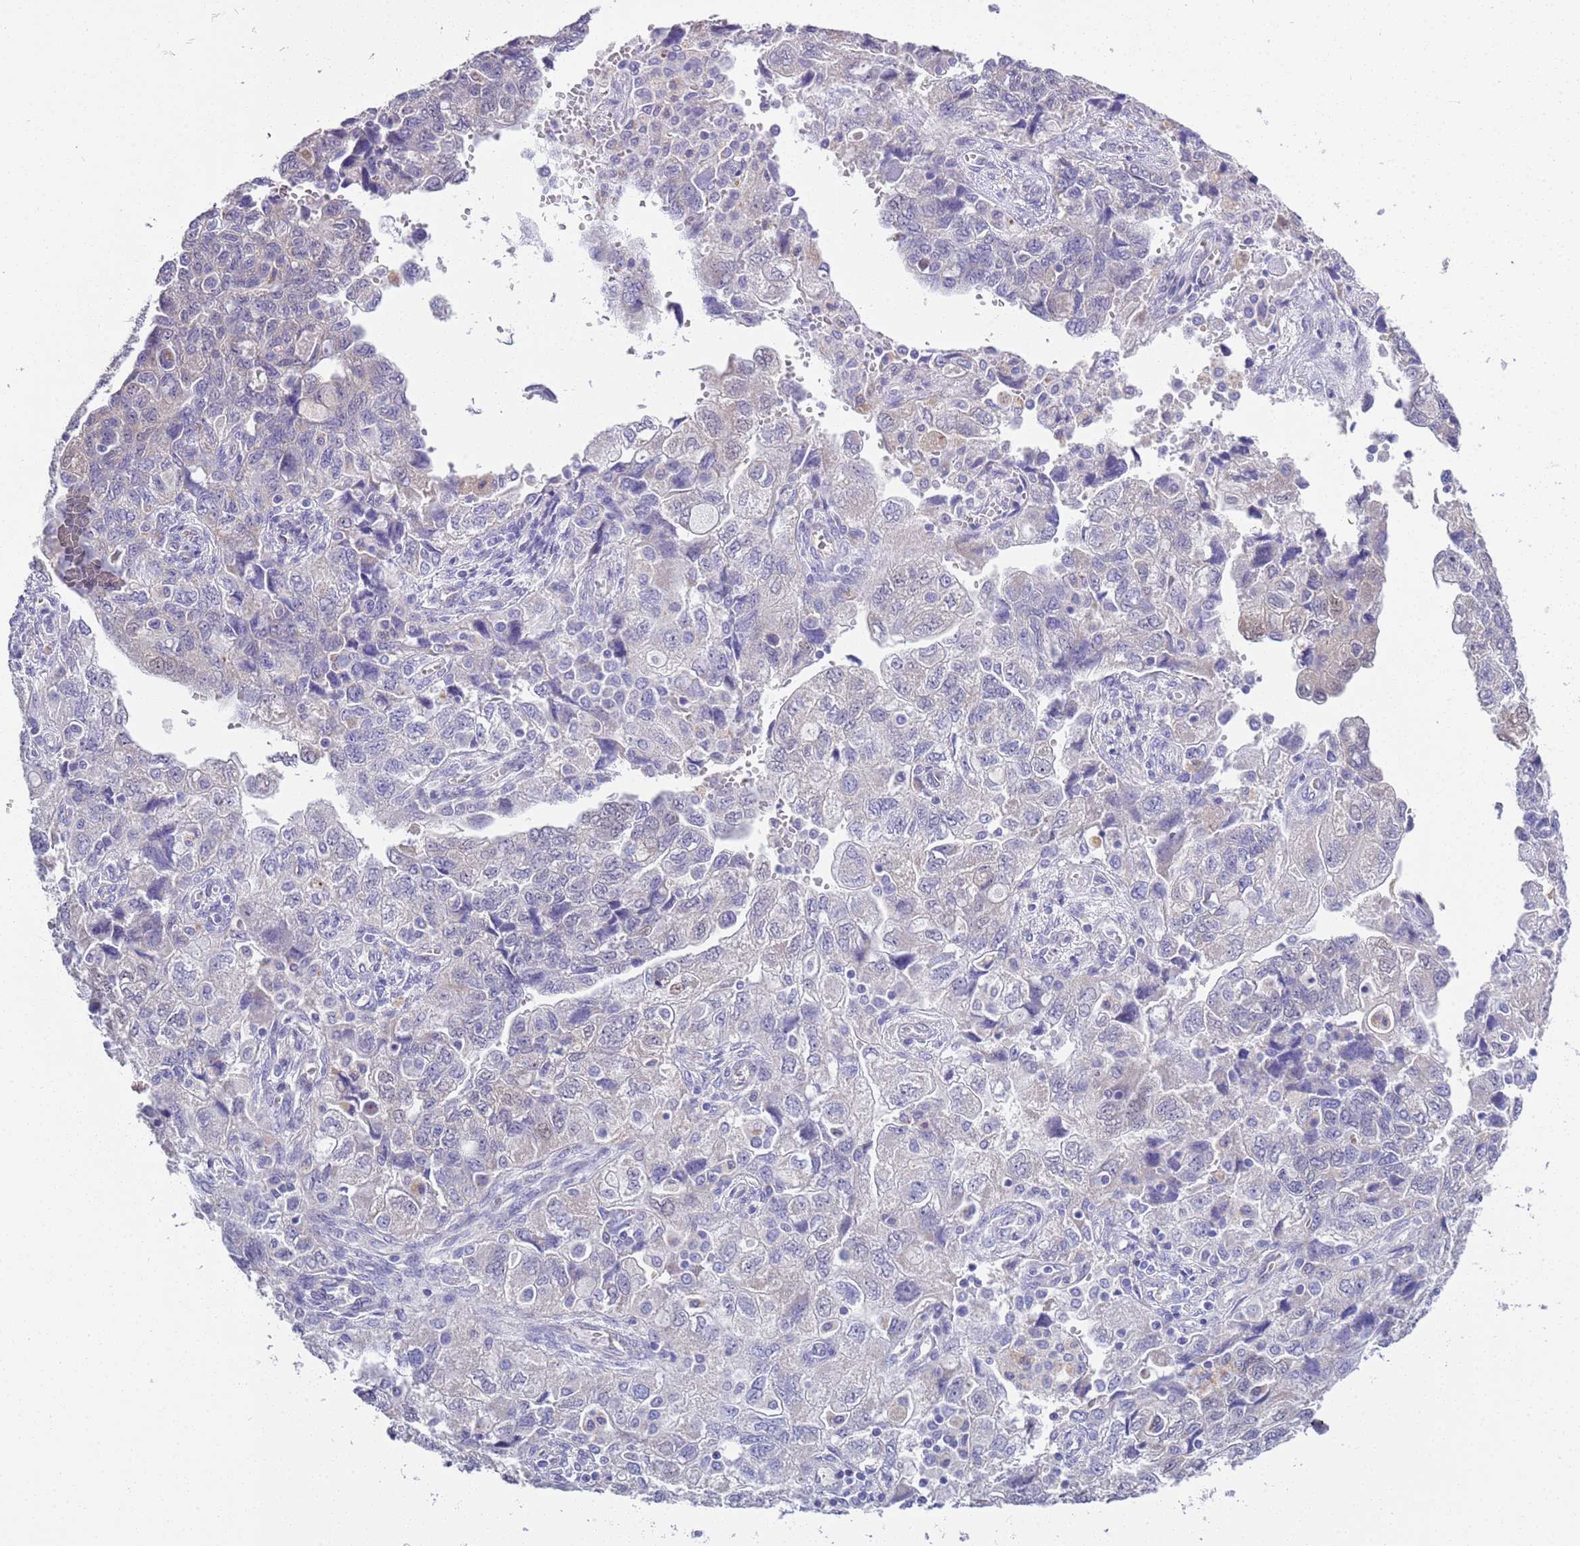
{"staining": {"intensity": "negative", "quantity": "none", "location": "none"}, "tissue": "ovarian cancer", "cell_type": "Tumor cells", "image_type": "cancer", "snomed": [{"axis": "morphology", "description": "Carcinoma, NOS"}, {"axis": "morphology", "description": "Cystadenocarcinoma, serous, NOS"}, {"axis": "topography", "description": "Ovary"}], "caption": "The micrograph displays no staining of tumor cells in ovarian carcinoma.", "gene": "BRMS1L", "patient": {"sex": "female", "age": 69}}